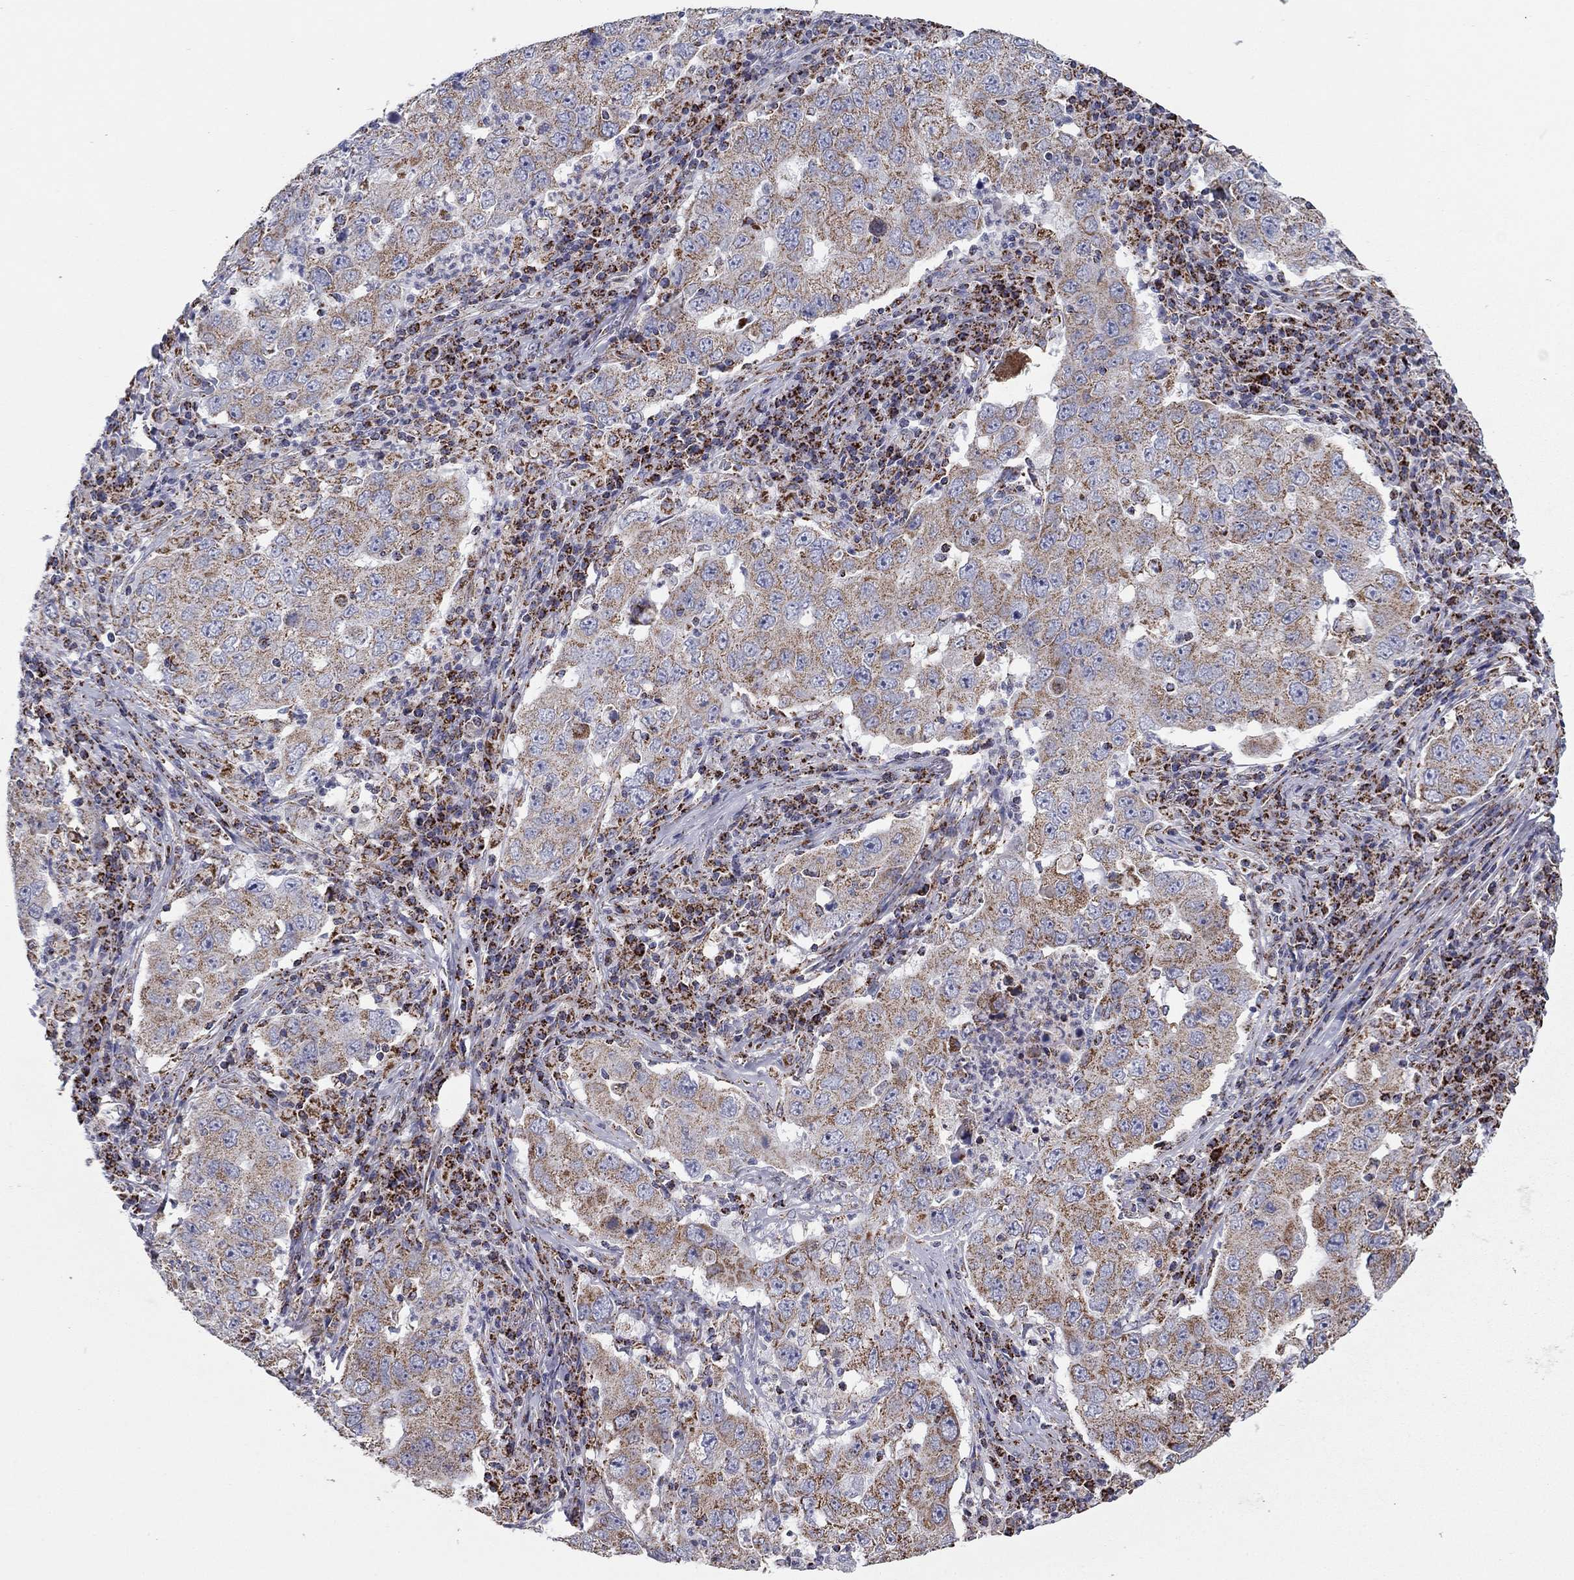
{"staining": {"intensity": "moderate", "quantity": ">75%", "location": "cytoplasmic/membranous"}, "tissue": "lung cancer", "cell_type": "Tumor cells", "image_type": "cancer", "snomed": [{"axis": "morphology", "description": "Adenocarcinoma, NOS"}, {"axis": "topography", "description": "Lung"}], "caption": "Approximately >75% of tumor cells in human adenocarcinoma (lung) reveal moderate cytoplasmic/membranous protein expression as visualized by brown immunohistochemical staining.", "gene": "NDUFV1", "patient": {"sex": "male", "age": 73}}